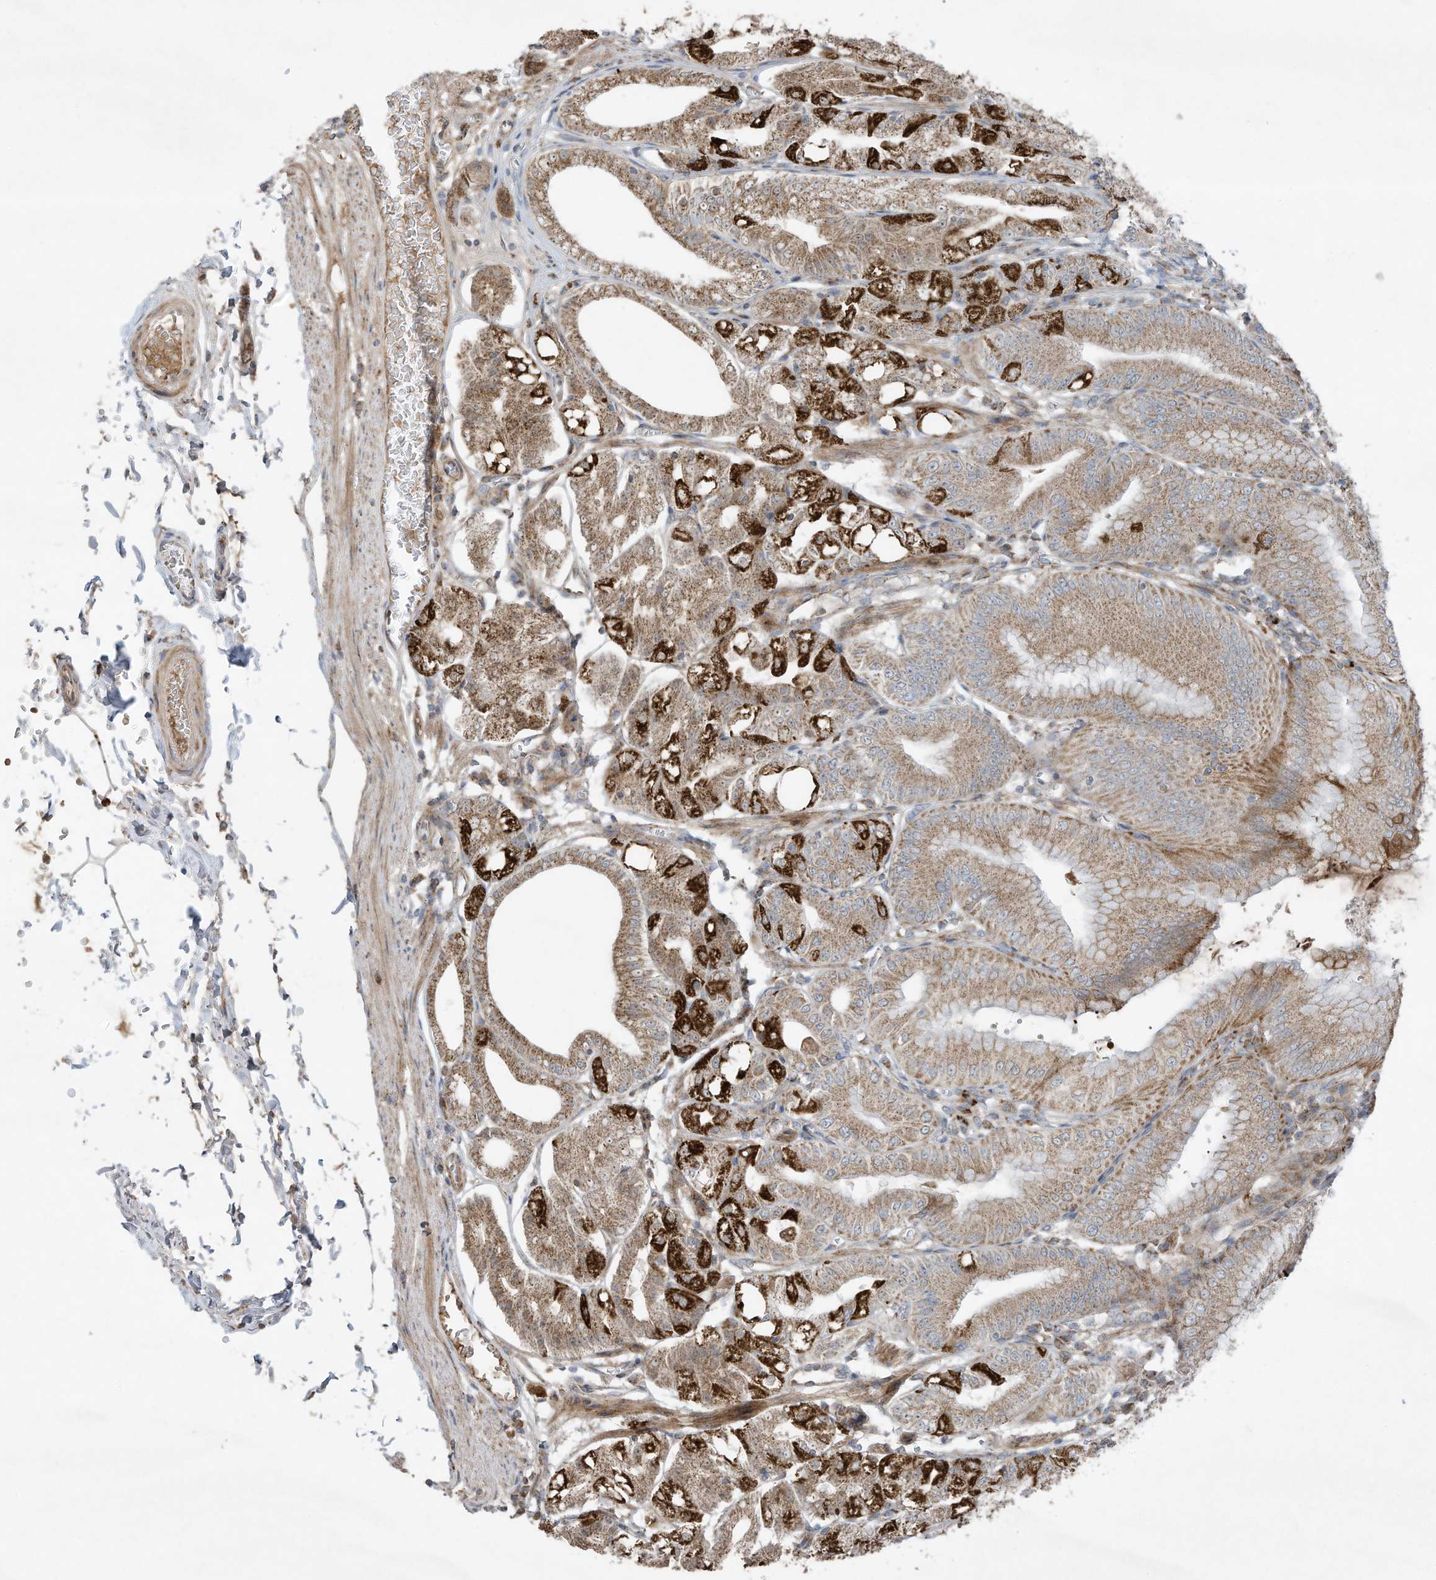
{"staining": {"intensity": "strong", "quantity": ">75%", "location": "cytoplasmic/membranous"}, "tissue": "stomach", "cell_type": "Glandular cells", "image_type": "normal", "snomed": [{"axis": "morphology", "description": "Normal tissue, NOS"}, {"axis": "topography", "description": "Stomach, lower"}], "caption": "Protein staining of unremarkable stomach shows strong cytoplasmic/membranous expression in approximately >75% of glandular cells. (DAB (3,3'-diaminobenzidine) = brown stain, brightfield microscopy at high magnification).", "gene": "C2orf74", "patient": {"sex": "male", "age": 71}}